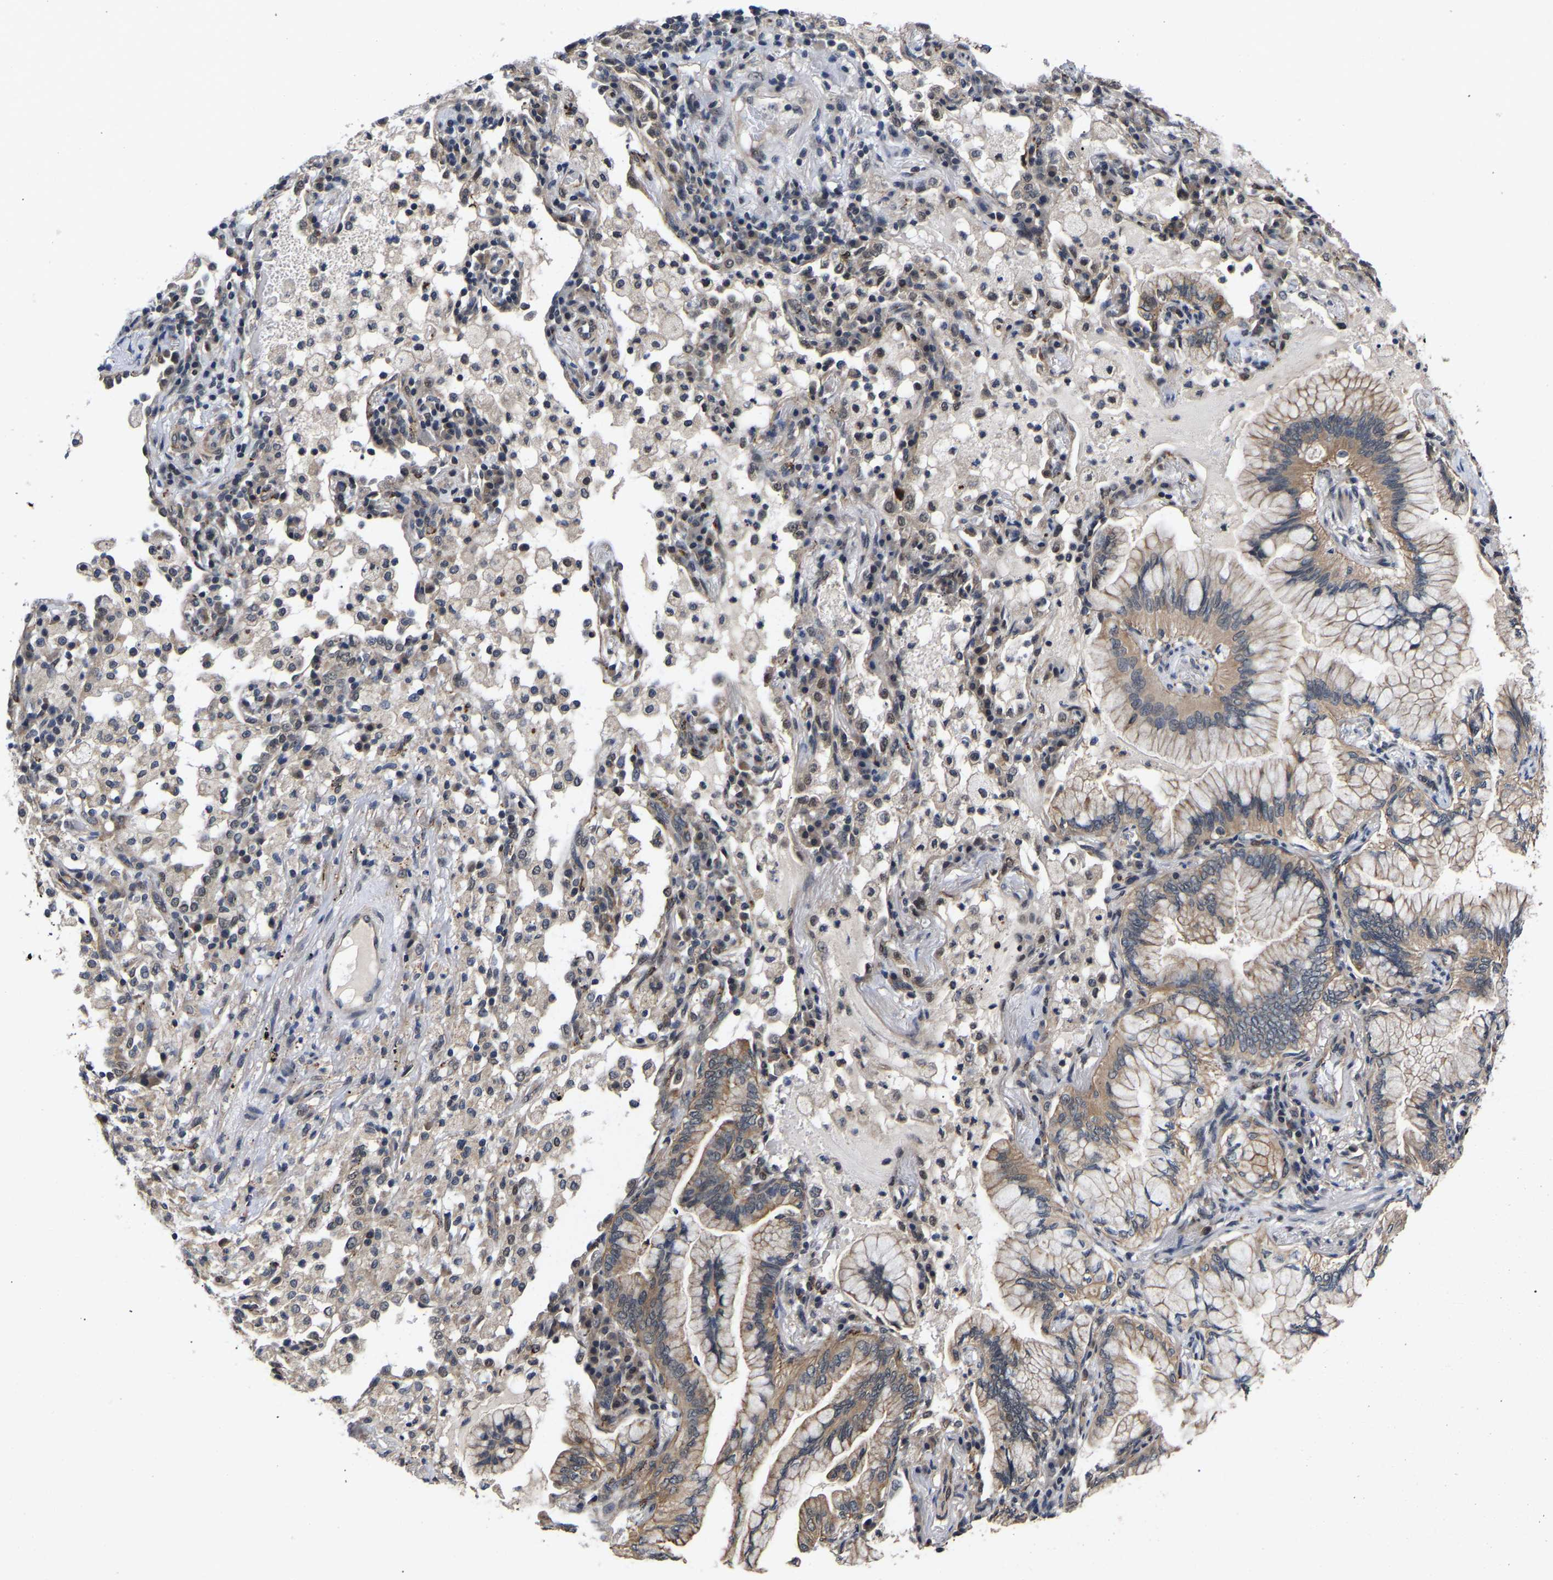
{"staining": {"intensity": "weak", "quantity": ">75%", "location": "cytoplasmic/membranous"}, "tissue": "lung cancer", "cell_type": "Tumor cells", "image_type": "cancer", "snomed": [{"axis": "morphology", "description": "Adenocarcinoma, NOS"}, {"axis": "topography", "description": "Lung"}], "caption": "A brown stain shows weak cytoplasmic/membranous positivity of a protein in lung cancer tumor cells. The protein is shown in brown color, while the nuclei are stained blue.", "gene": "METTL16", "patient": {"sex": "female", "age": 70}}